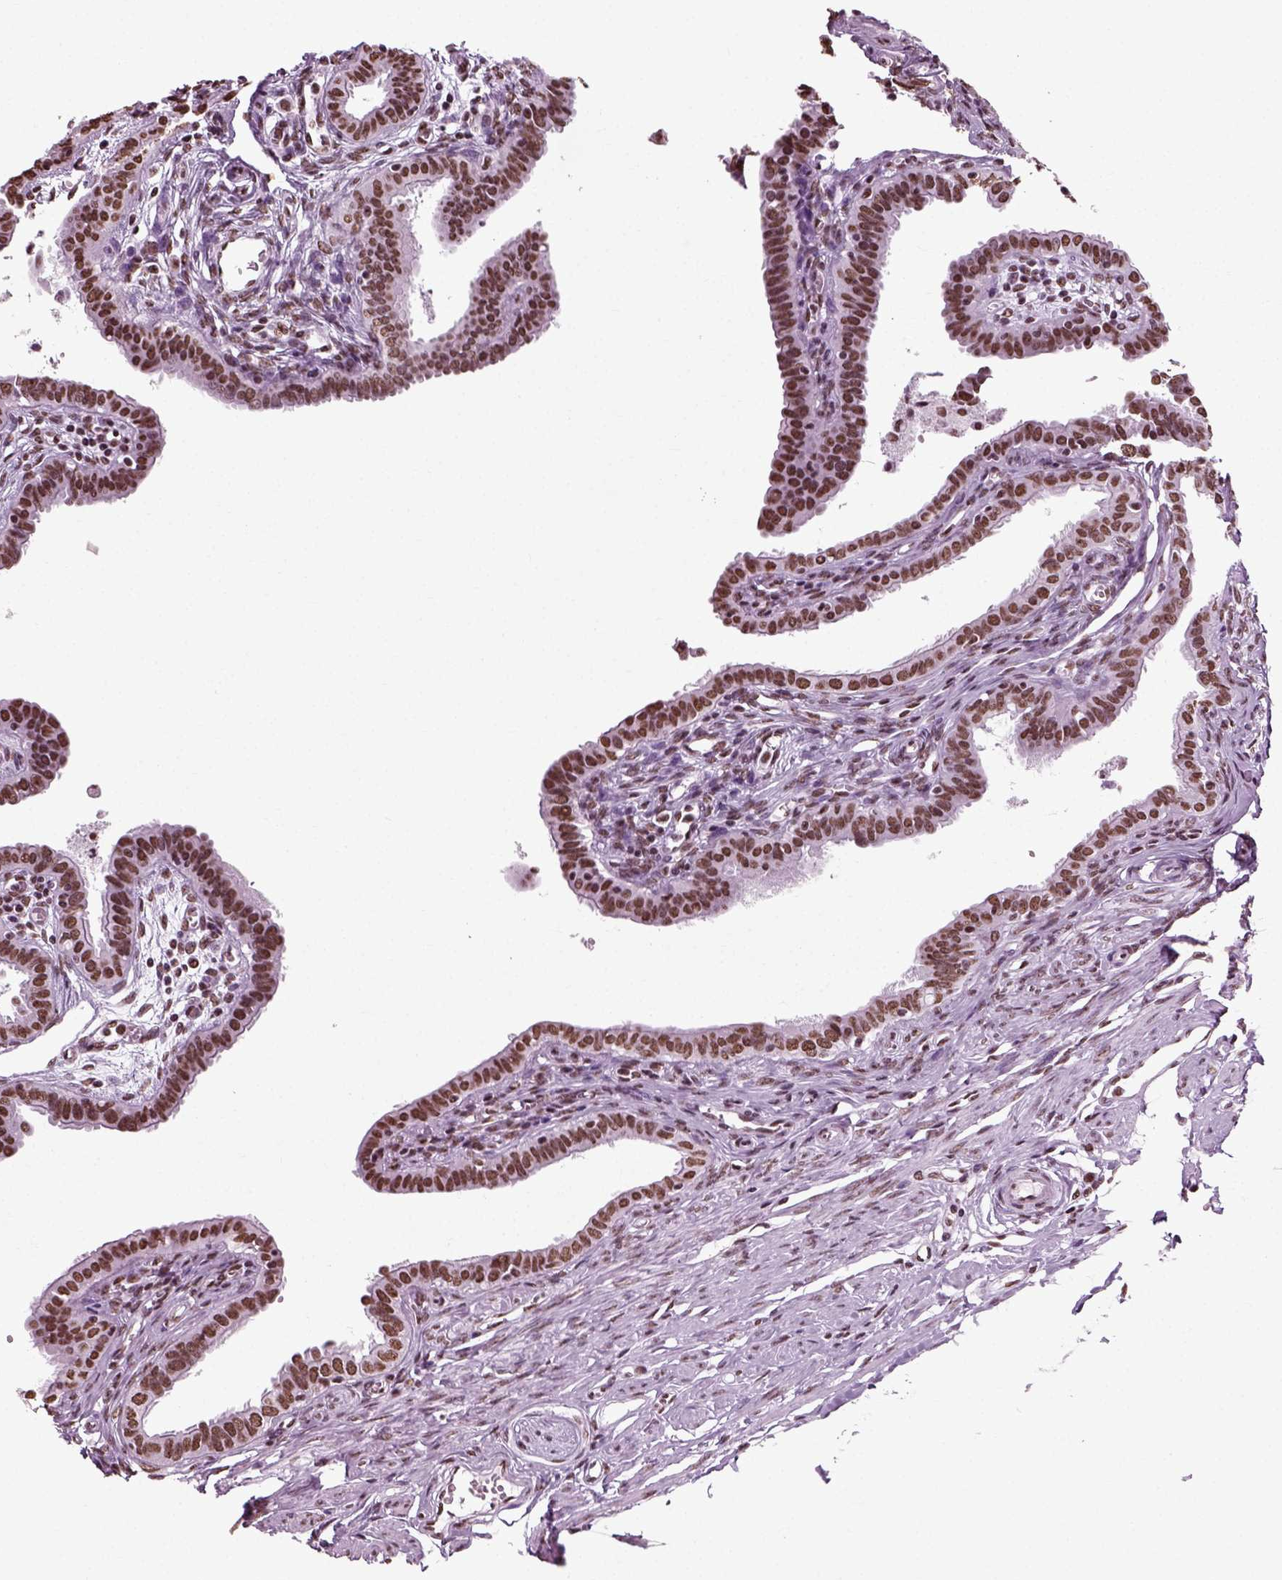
{"staining": {"intensity": "moderate", "quantity": ">75%", "location": "nuclear"}, "tissue": "fallopian tube", "cell_type": "Glandular cells", "image_type": "normal", "snomed": [{"axis": "morphology", "description": "Normal tissue, NOS"}, {"axis": "morphology", "description": "Carcinoma, endometroid"}, {"axis": "topography", "description": "Fallopian tube"}, {"axis": "topography", "description": "Ovary"}], "caption": "Immunohistochemistry (DAB (3,3'-diaminobenzidine)) staining of benign human fallopian tube displays moderate nuclear protein expression in about >75% of glandular cells. (brown staining indicates protein expression, while blue staining denotes nuclei).", "gene": "POLR1H", "patient": {"sex": "female", "age": 42}}